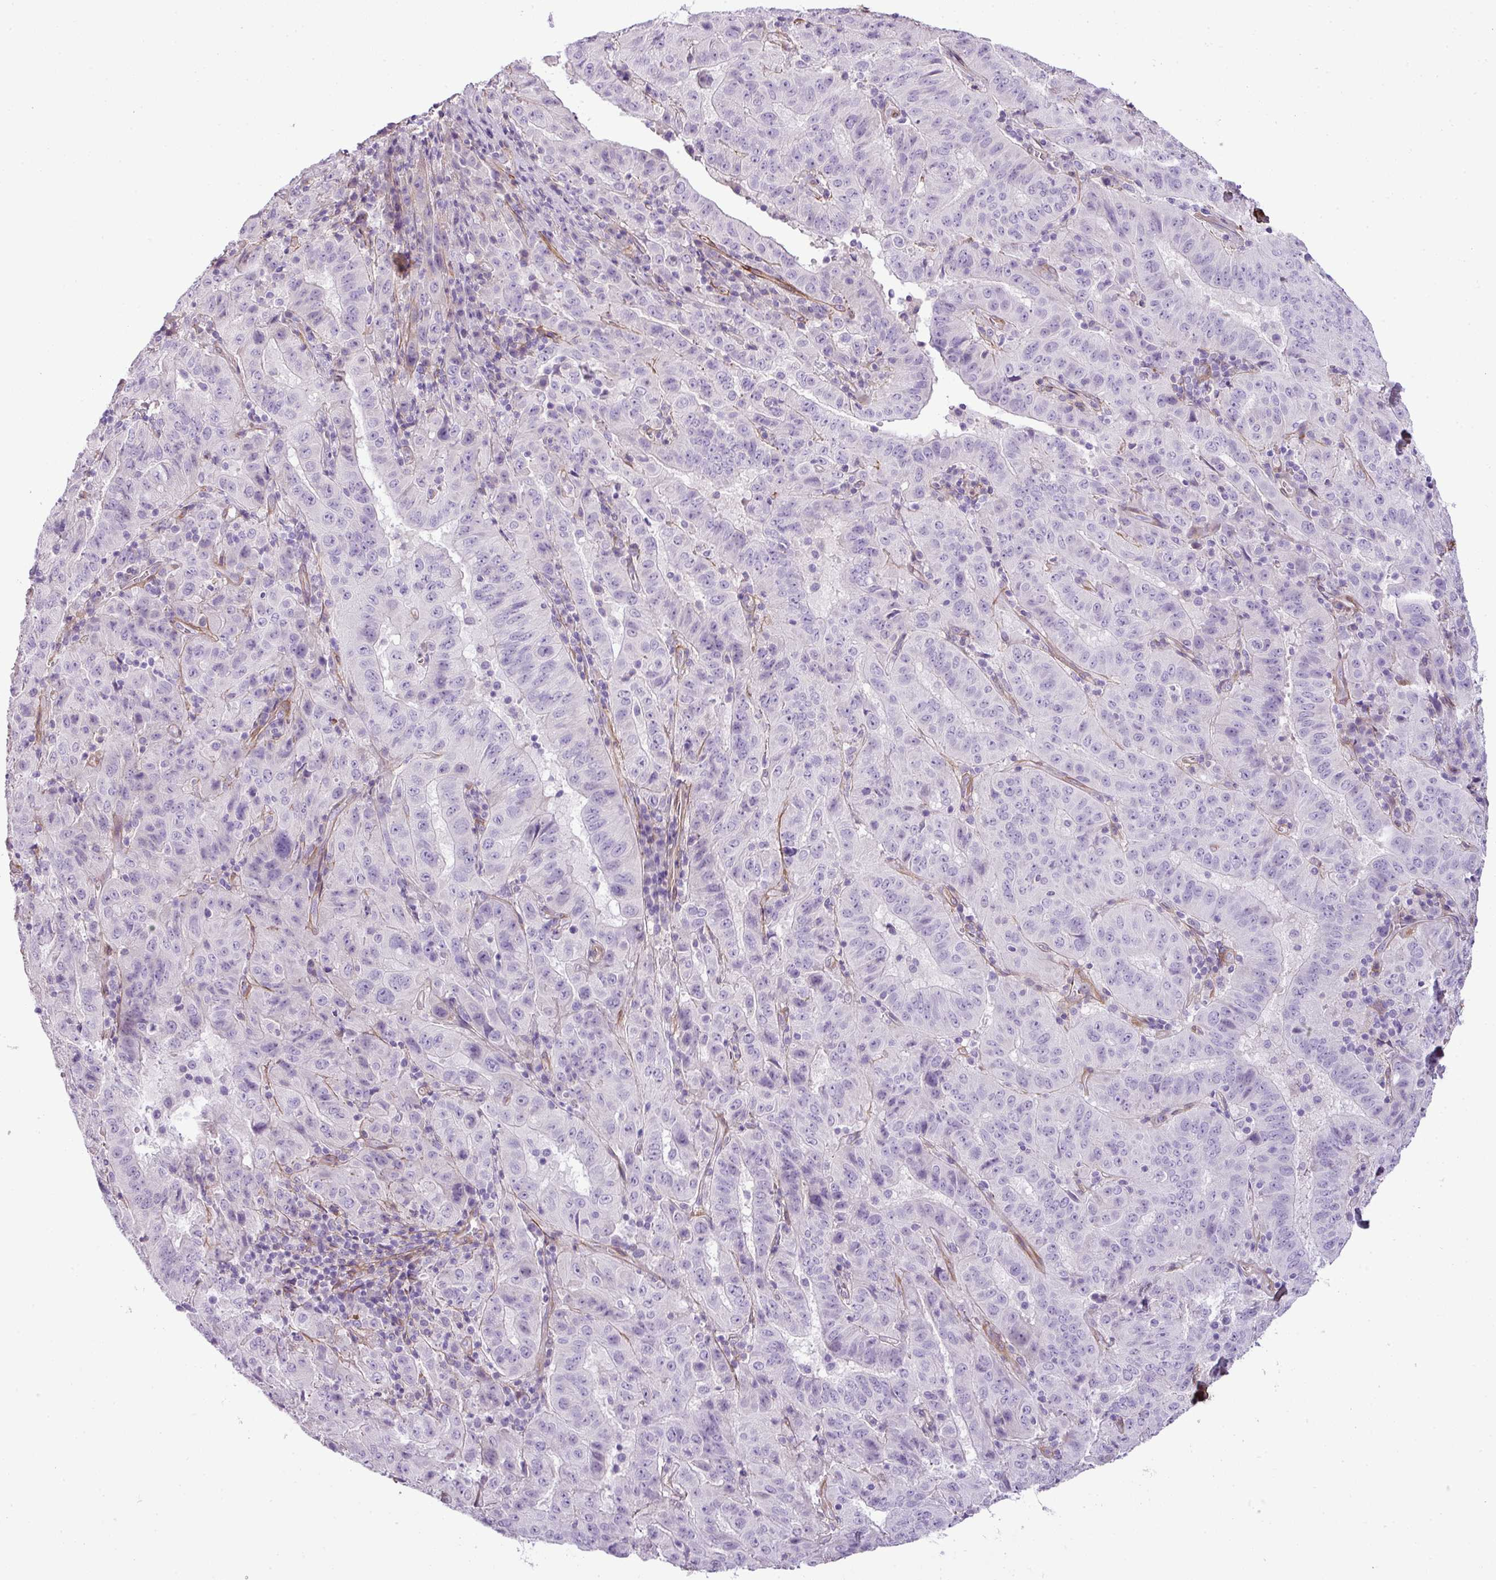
{"staining": {"intensity": "negative", "quantity": "none", "location": "none"}, "tissue": "pancreatic cancer", "cell_type": "Tumor cells", "image_type": "cancer", "snomed": [{"axis": "morphology", "description": "Adenocarcinoma, NOS"}, {"axis": "topography", "description": "Pancreas"}], "caption": "Photomicrograph shows no significant protein staining in tumor cells of pancreatic cancer (adenocarcinoma).", "gene": "PARD6G", "patient": {"sex": "male", "age": 63}}